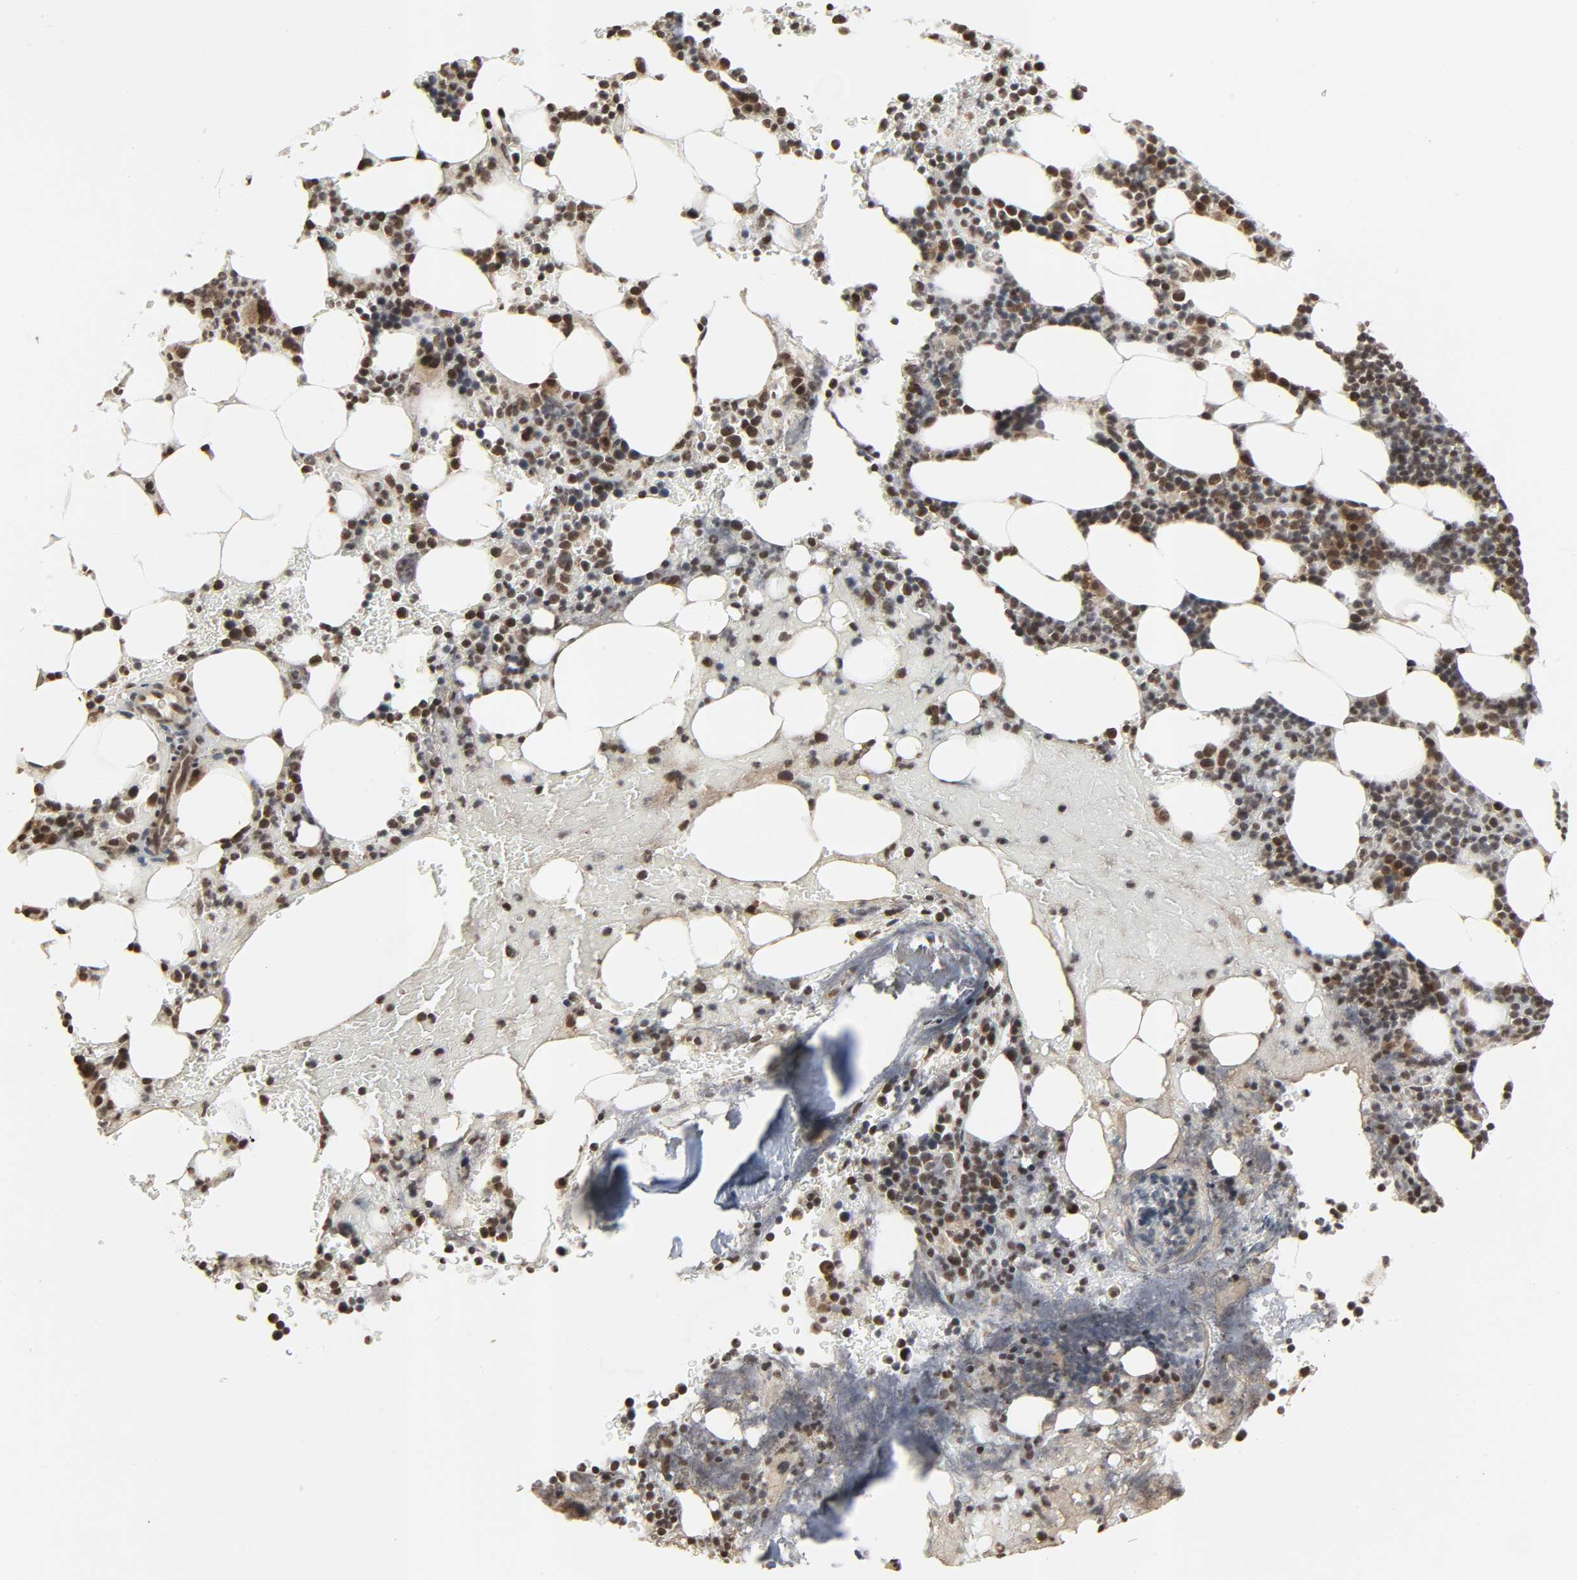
{"staining": {"intensity": "moderate", "quantity": ">75%", "location": "nuclear"}, "tissue": "bone marrow", "cell_type": "Hematopoietic cells", "image_type": "normal", "snomed": [{"axis": "morphology", "description": "Normal tissue, NOS"}, {"axis": "topography", "description": "Bone marrow"}], "caption": "Protein expression analysis of unremarkable bone marrow demonstrates moderate nuclear expression in approximately >75% of hematopoietic cells. The protein is stained brown, and the nuclei are stained in blue (DAB IHC with brightfield microscopy, high magnification).", "gene": "XRCC1", "patient": {"sex": "female", "age": 73}}